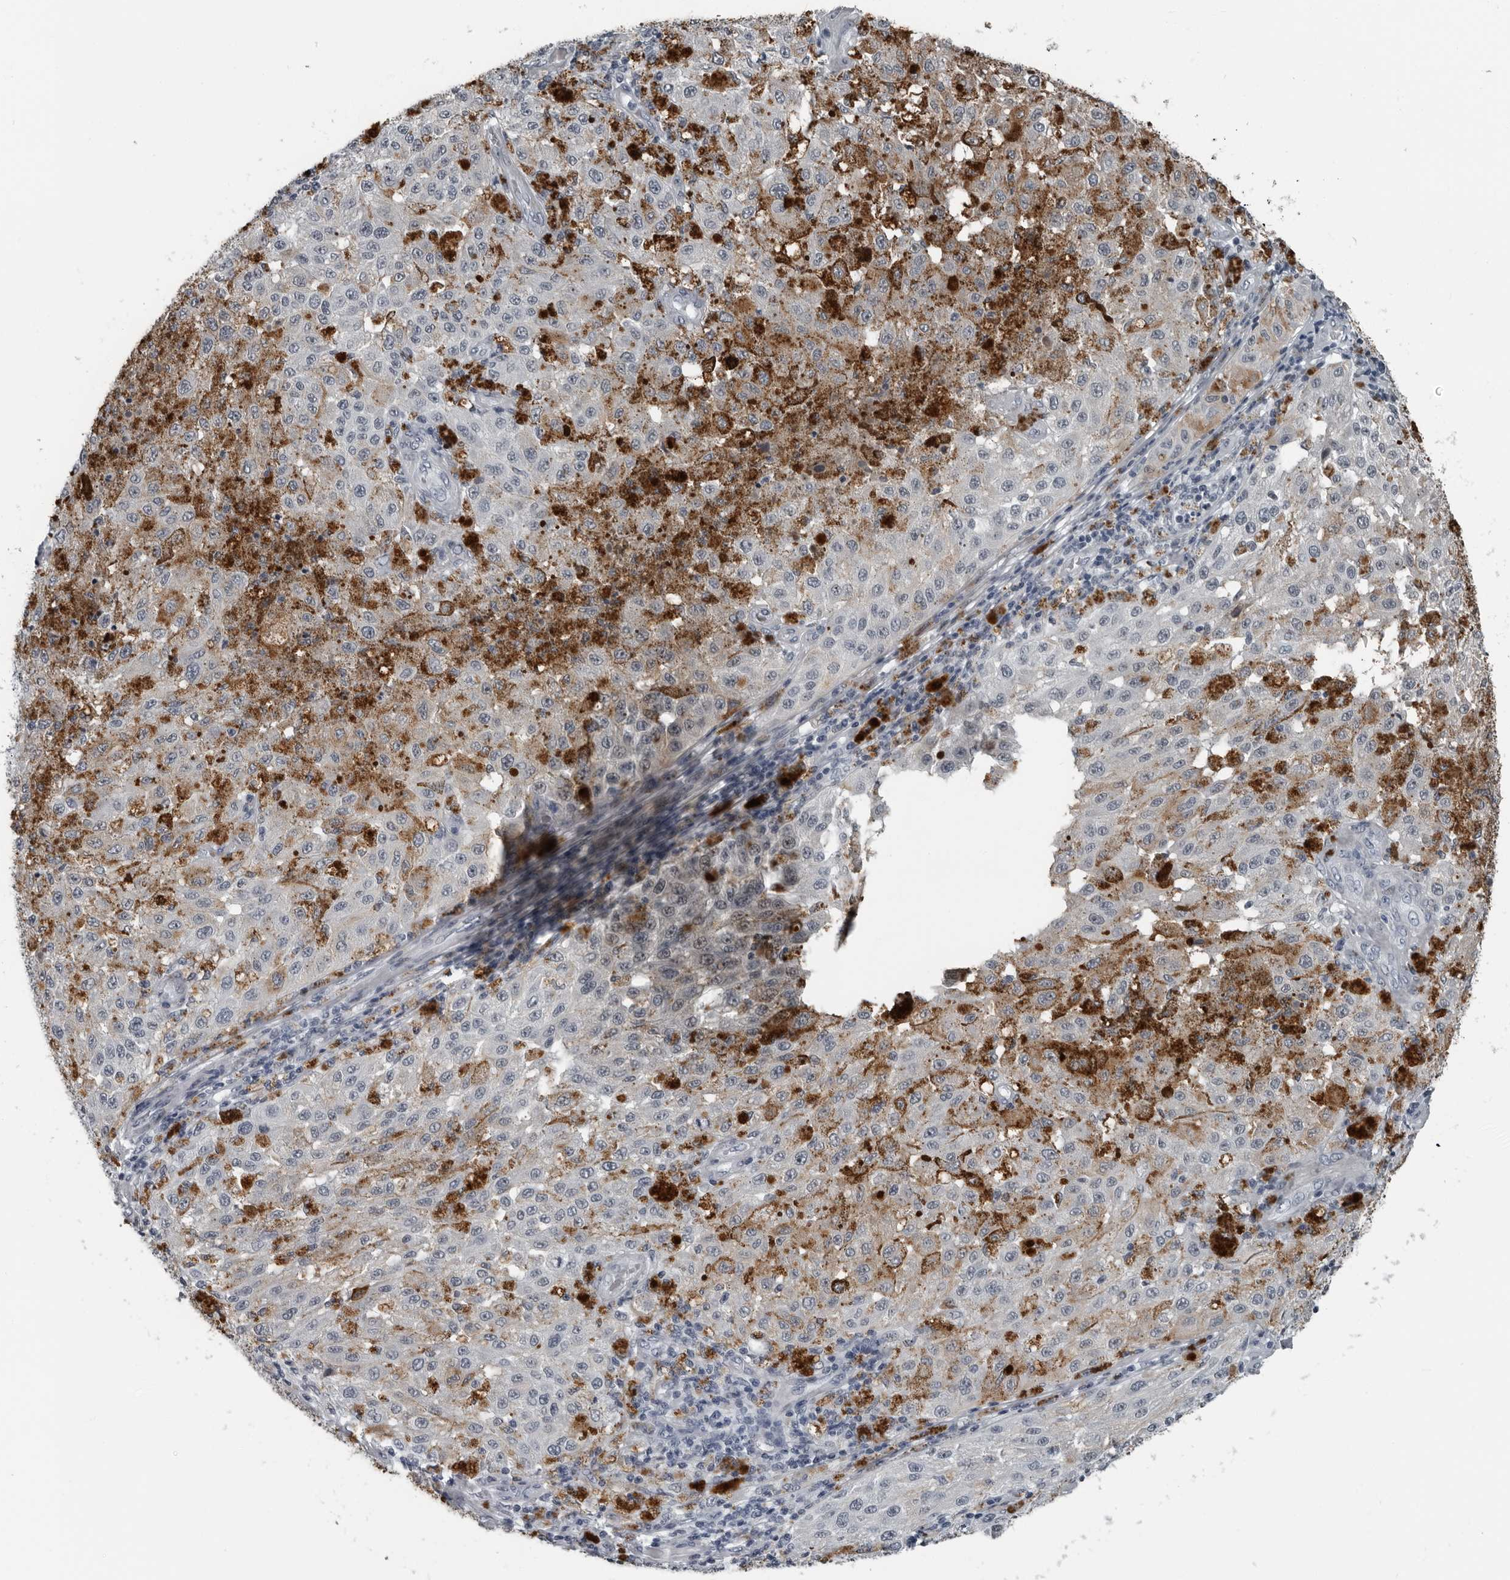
{"staining": {"intensity": "negative", "quantity": "none", "location": "none"}, "tissue": "melanoma", "cell_type": "Tumor cells", "image_type": "cancer", "snomed": [{"axis": "morphology", "description": "Malignant melanoma, NOS"}, {"axis": "topography", "description": "Skin"}], "caption": "There is no significant staining in tumor cells of melanoma.", "gene": "PDCD11", "patient": {"sex": "female", "age": 64}}